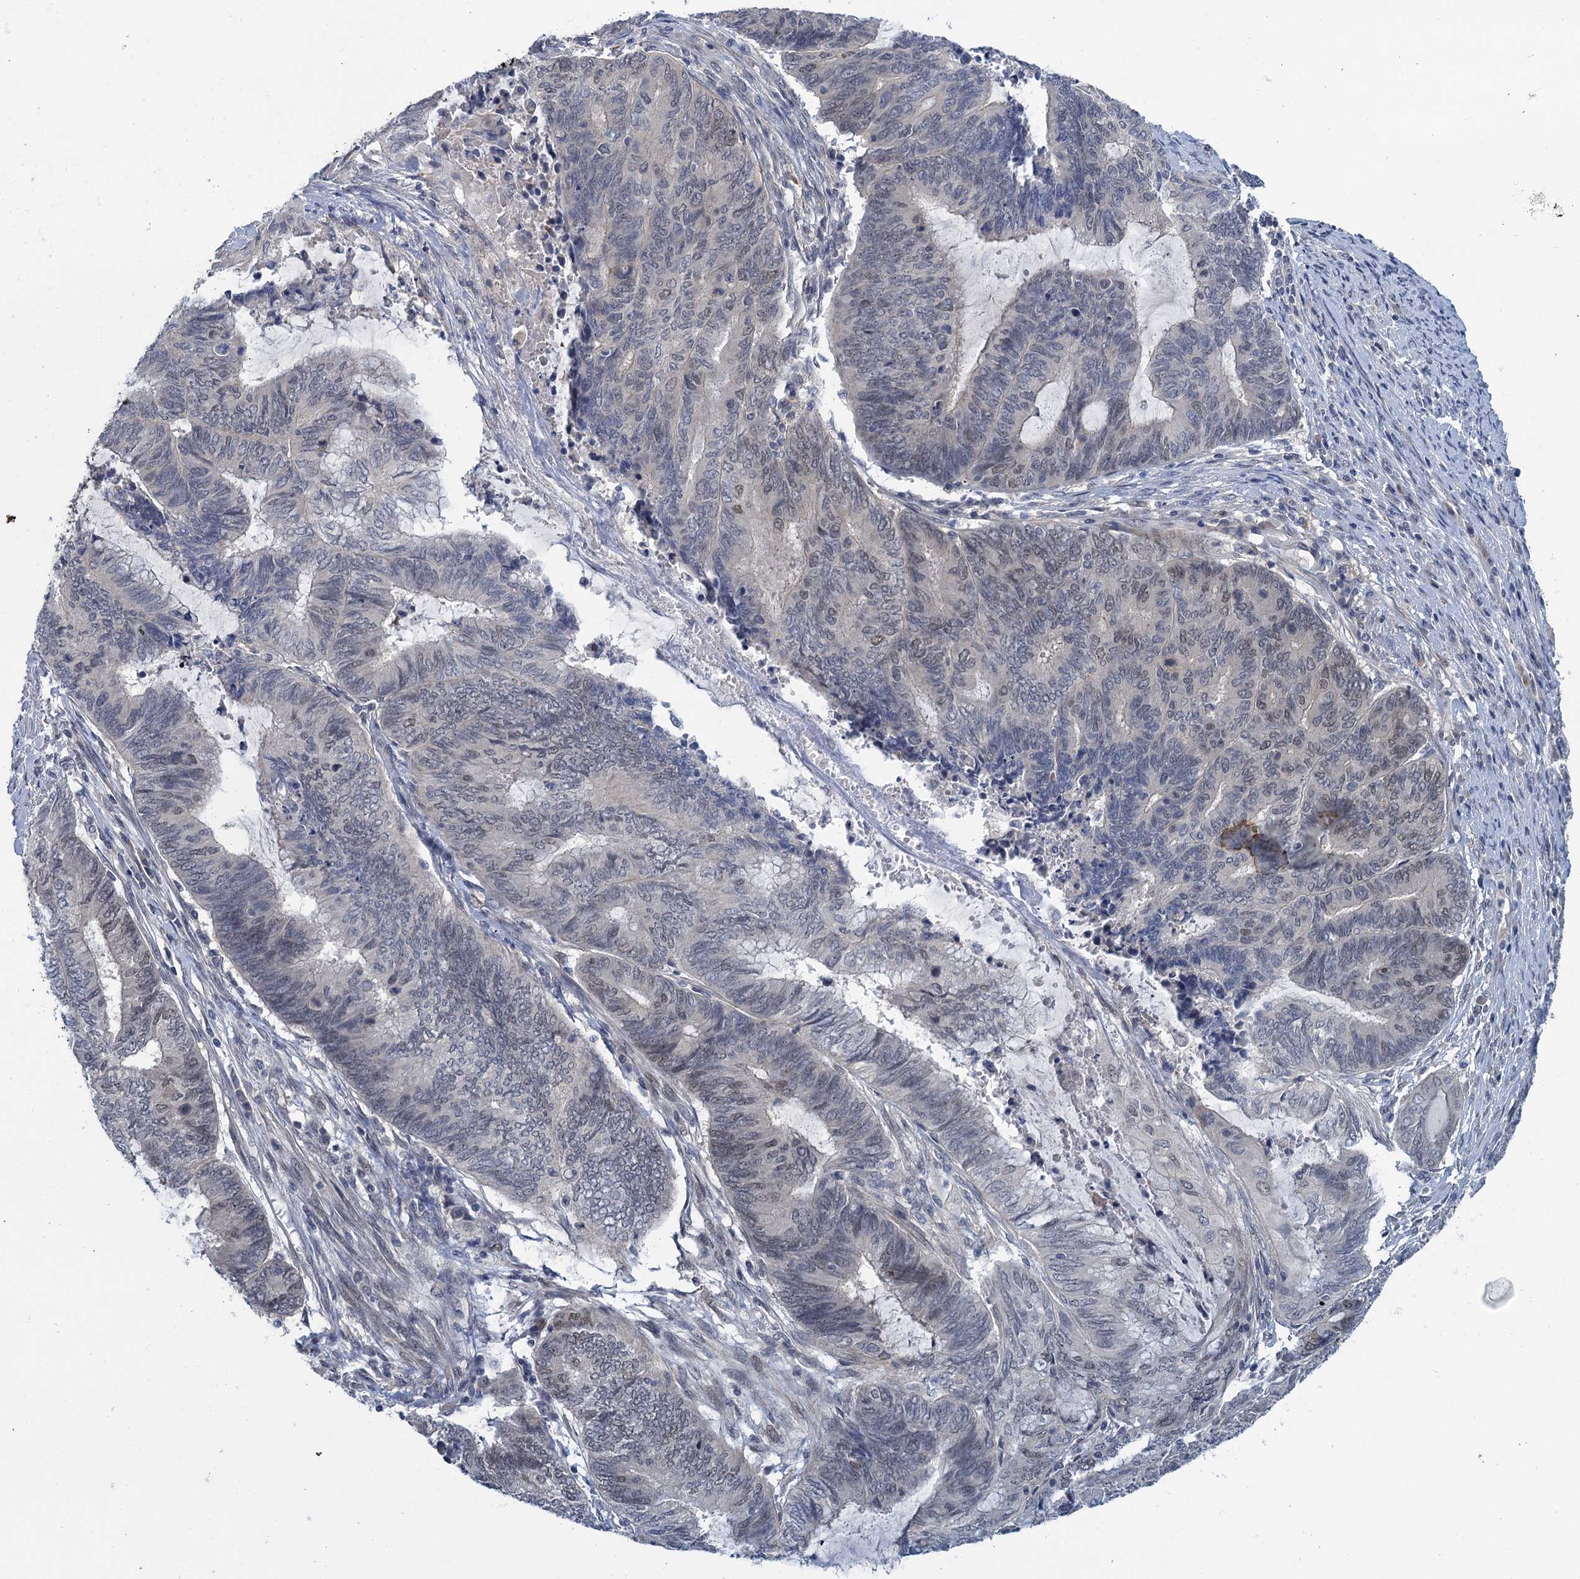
{"staining": {"intensity": "negative", "quantity": "none", "location": "none"}, "tissue": "endometrial cancer", "cell_type": "Tumor cells", "image_type": "cancer", "snomed": [{"axis": "morphology", "description": "Adenocarcinoma, NOS"}, {"axis": "topography", "description": "Uterus"}, {"axis": "topography", "description": "Endometrium"}], "caption": "An IHC image of adenocarcinoma (endometrial) is shown. There is no staining in tumor cells of adenocarcinoma (endometrial).", "gene": "MRFAP1", "patient": {"sex": "female", "age": 70}}